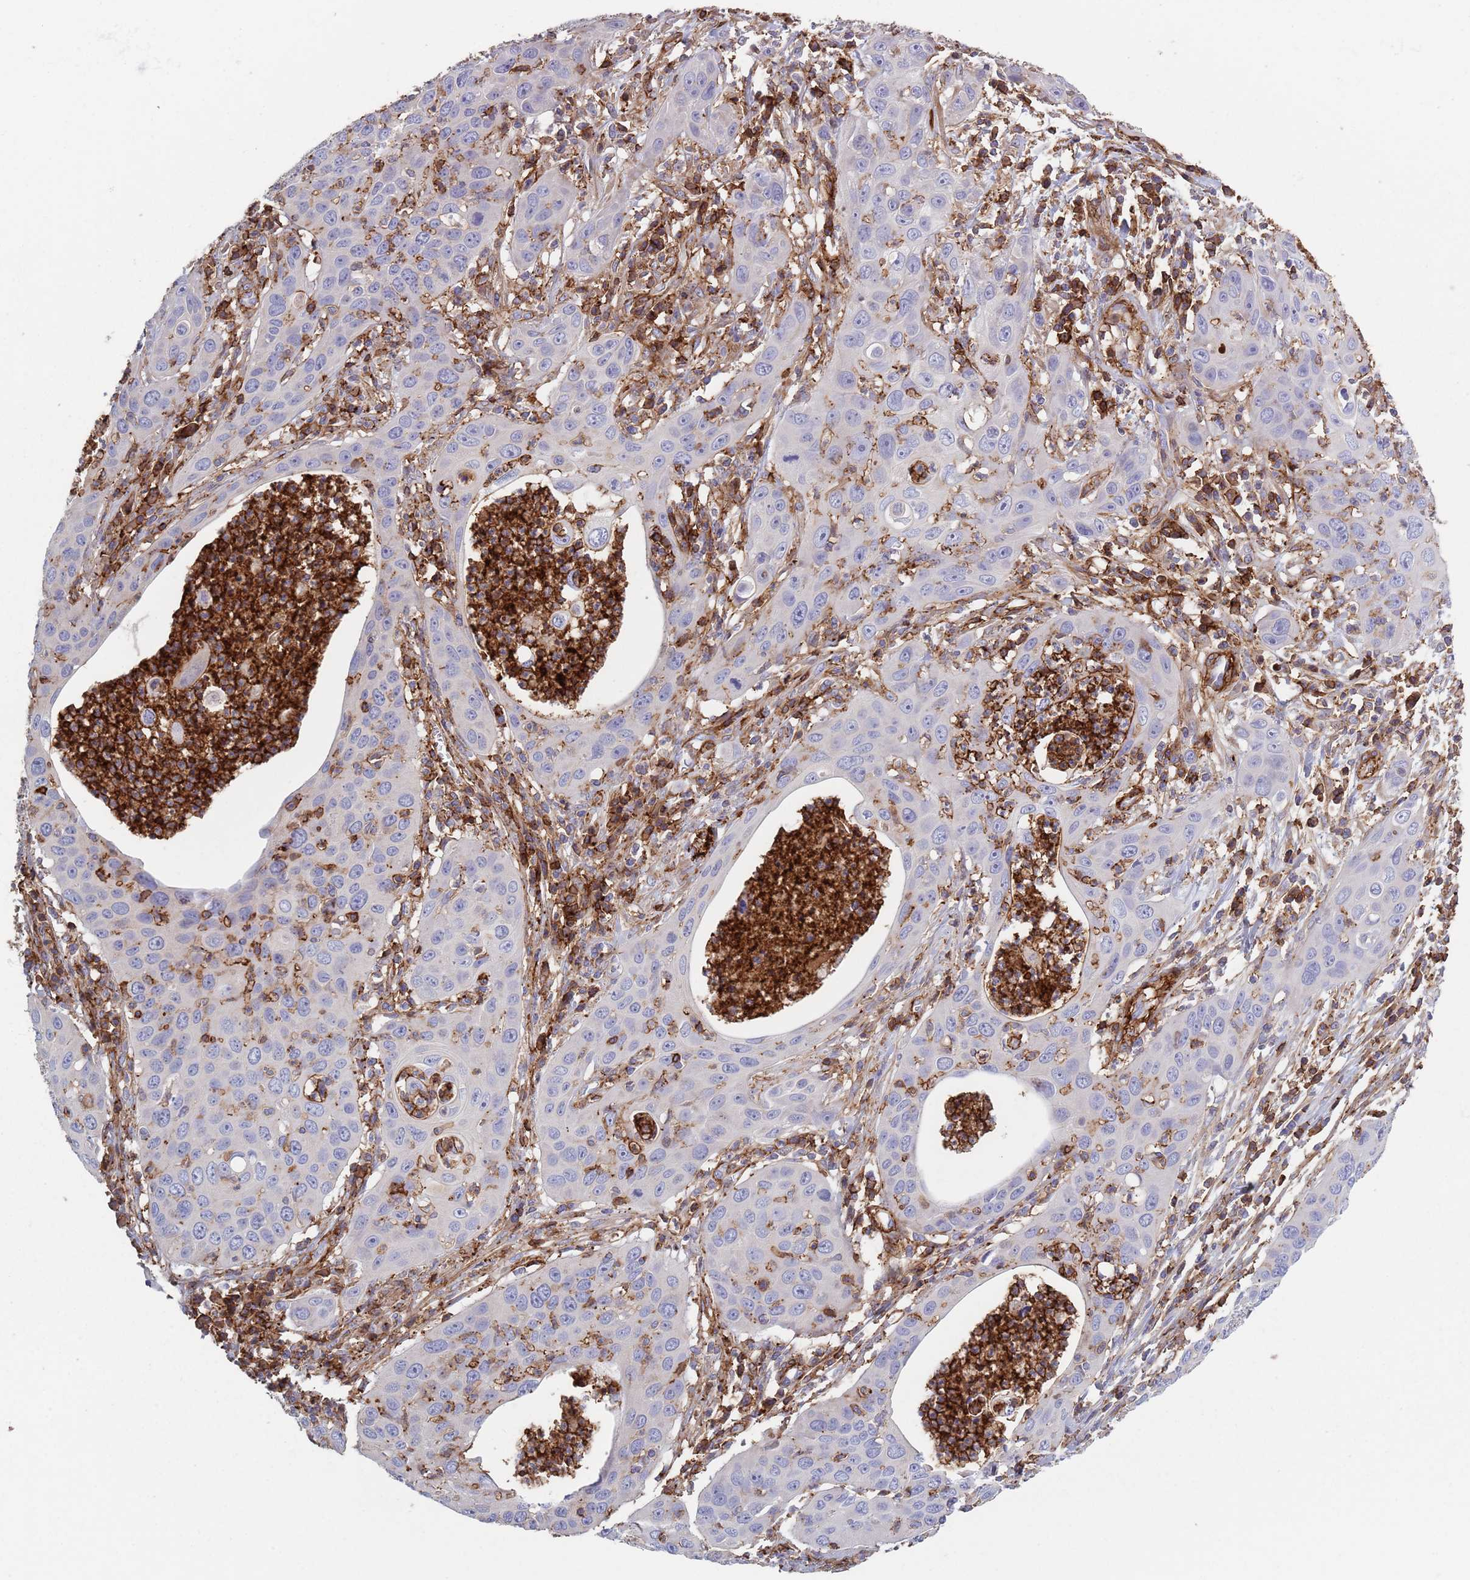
{"staining": {"intensity": "negative", "quantity": "none", "location": "none"}, "tissue": "cervical cancer", "cell_type": "Tumor cells", "image_type": "cancer", "snomed": [{"axis": "morphology", "description": "Squamous cell carcinoma, NOS"}, {"axis": "topography", "description": "Cervix"}], "caption": "Immunohistochemistry (IHC) image of cervical cancer stained for a protein (brown), which exhibits no expression in tumor cells. (DAB (3,3'-diaminobenzidine) IHC with hematoxylin counter stain).", "gene": "RNF144A", "patient": {"sex": "female", "age": 36}}